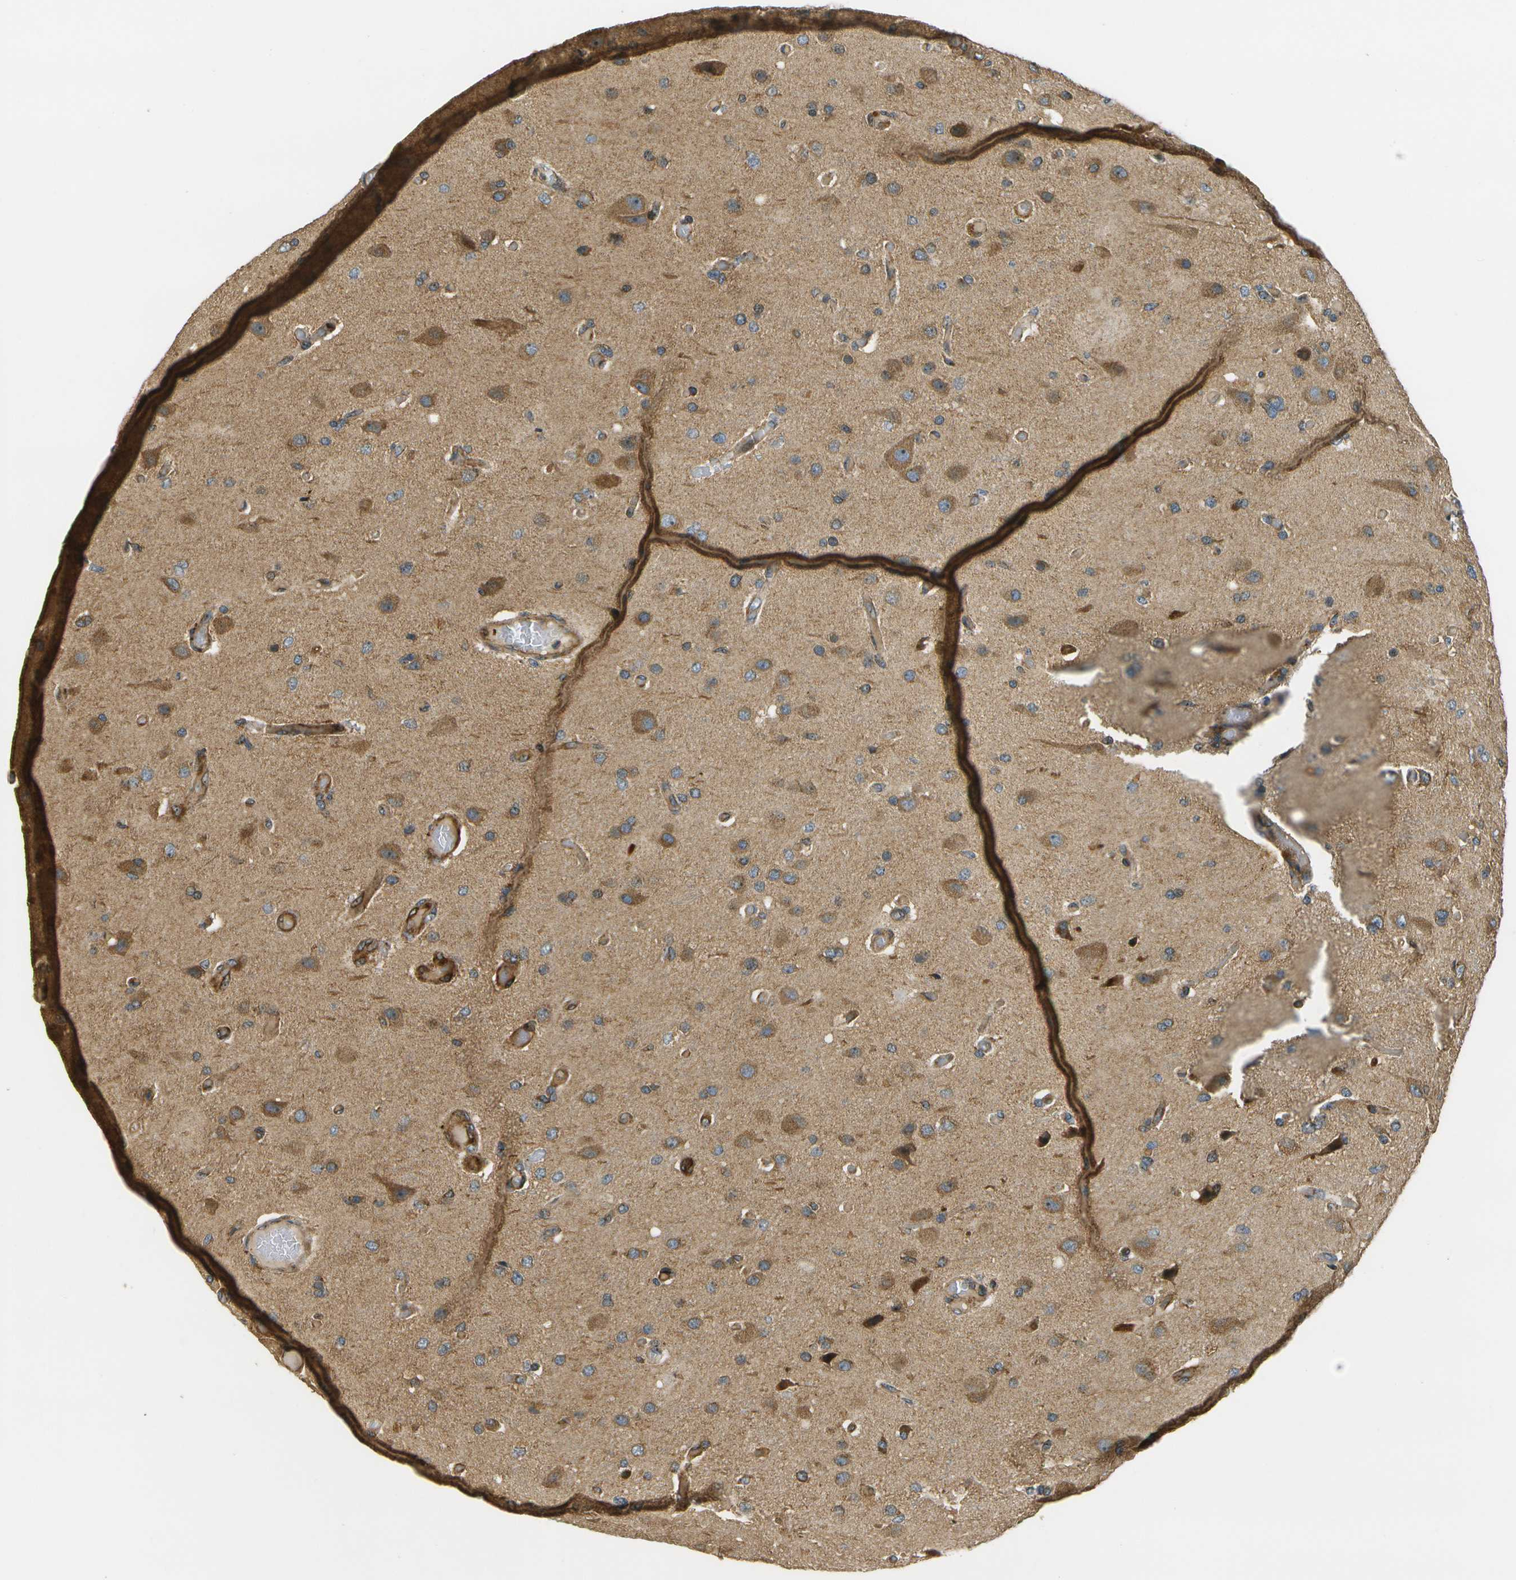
{"staining": {"intensity": "moderate", "quantity": "25%-75%", "location": "cytoplasmic/membranous"}, "tissue": "glioma", "cell_type": "Tumor cells", "image_type": "cancer", "snomed": [{"axis": "morphology", "description": "Normal tissue, NOS"}, {"axis": "morphology", "description": "Glioma, malignant, High grade"}, {"axis": "topography", "description": "Cerebral cortex"}], "caption": "Immunohistochemistry micrograph of human malignant glioma (high-grade) stained for a protein (brown), which displays medium levels of moderate cytoplasmic/membranous staining in approximately 25%-75% of tumor cells.", "gene": "LRP12", "patient": {"sex": "male", "age": 77}}